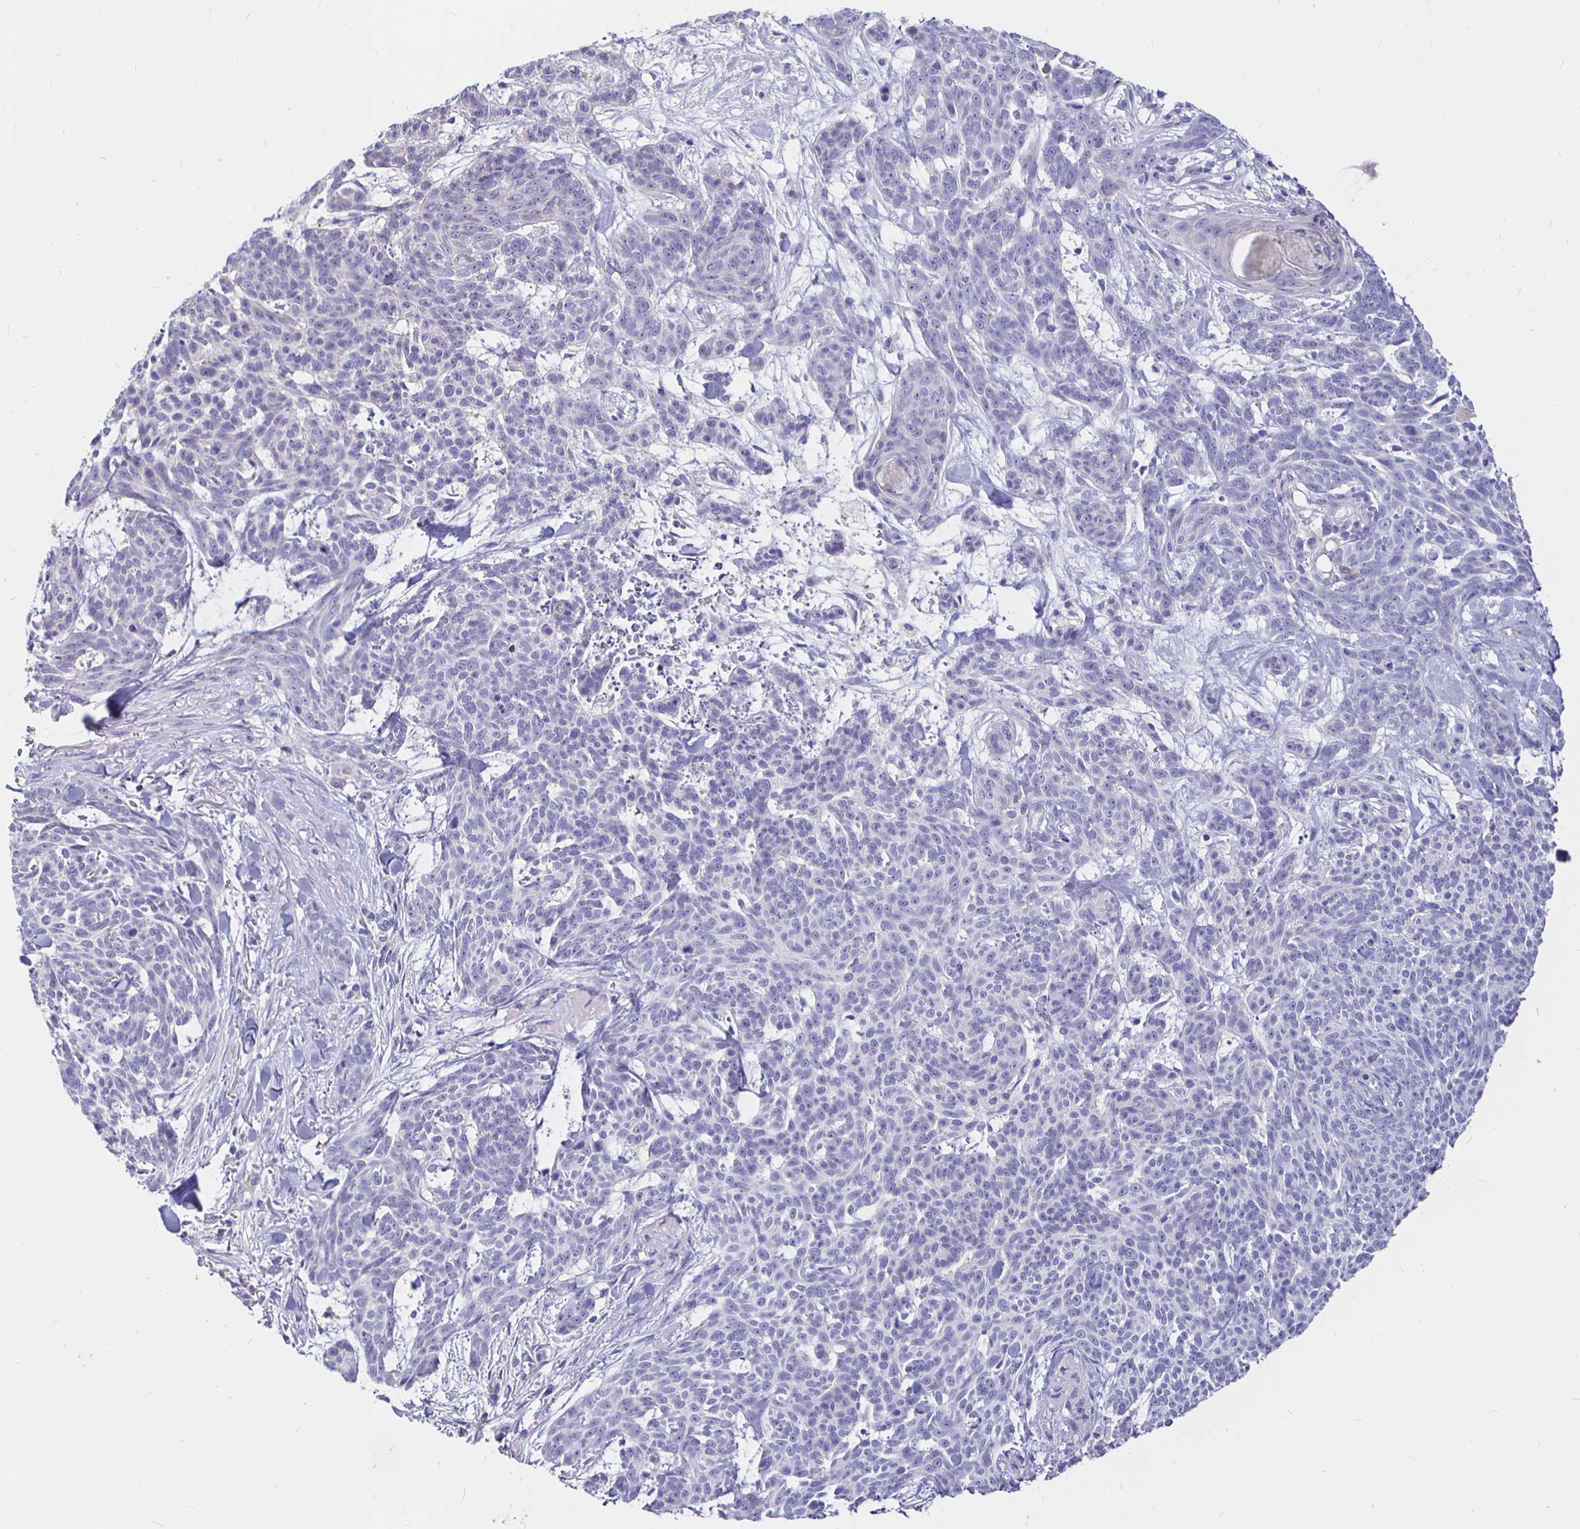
{"staining": {"intensity": "negative", "quantity": "none", "location": "none"}, "tissue": "skin cancer", "cell_type": "Tumor cells", "image_type": "cancer", "snomed": [{"axis": "morphology", "description": "Basal cell carcinoma"}, {"axis": "topography", "description": "Skin"}], "caption": "Immunohistochemistry (IHC) image of human basal cell carcinoma (skin) stained for a protein (brown), which demonstrates no positivity in tumor cells.", "gene": "NECAB1", "patient": {"sex": "female", "age": 93}}